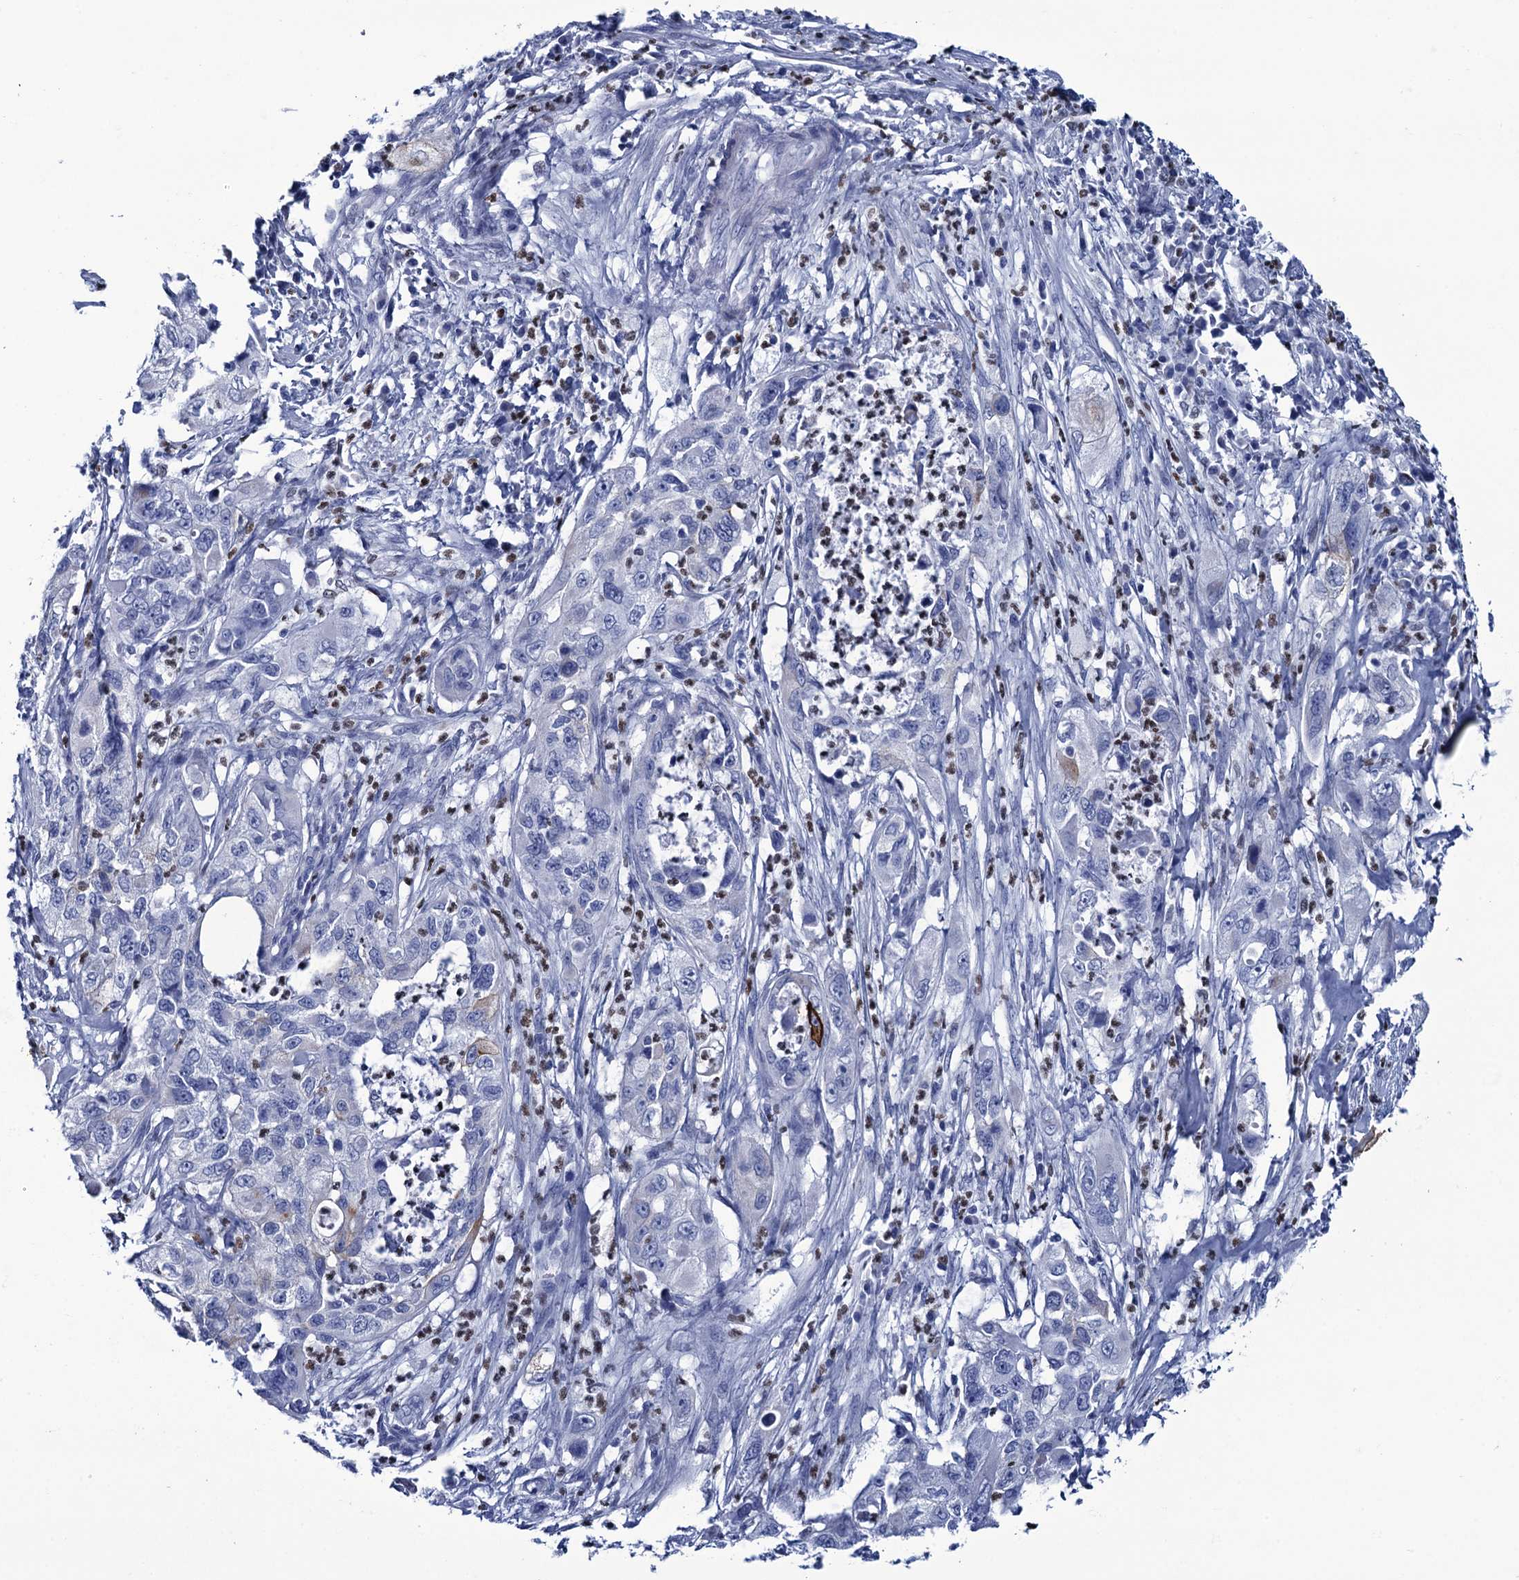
{"staining": {"intensity": "negative", "quantity": "none", "location": "none"}, "tissue": "pancreatic cancer", "cell_type": "Tumor cells", "image_type": "cancer", "snomed": [{"axis": "morphology", "description": "Adenocarcinoma, NOS"}, {"axis": "topography", "description": "Pancreas"}], "caption": "Pancreatic cancer was stained to show a protein in brown. There is no significant staining in tumor cells.", "gene": "RHCG", "patient": {"sex": "female", "age": 78}}